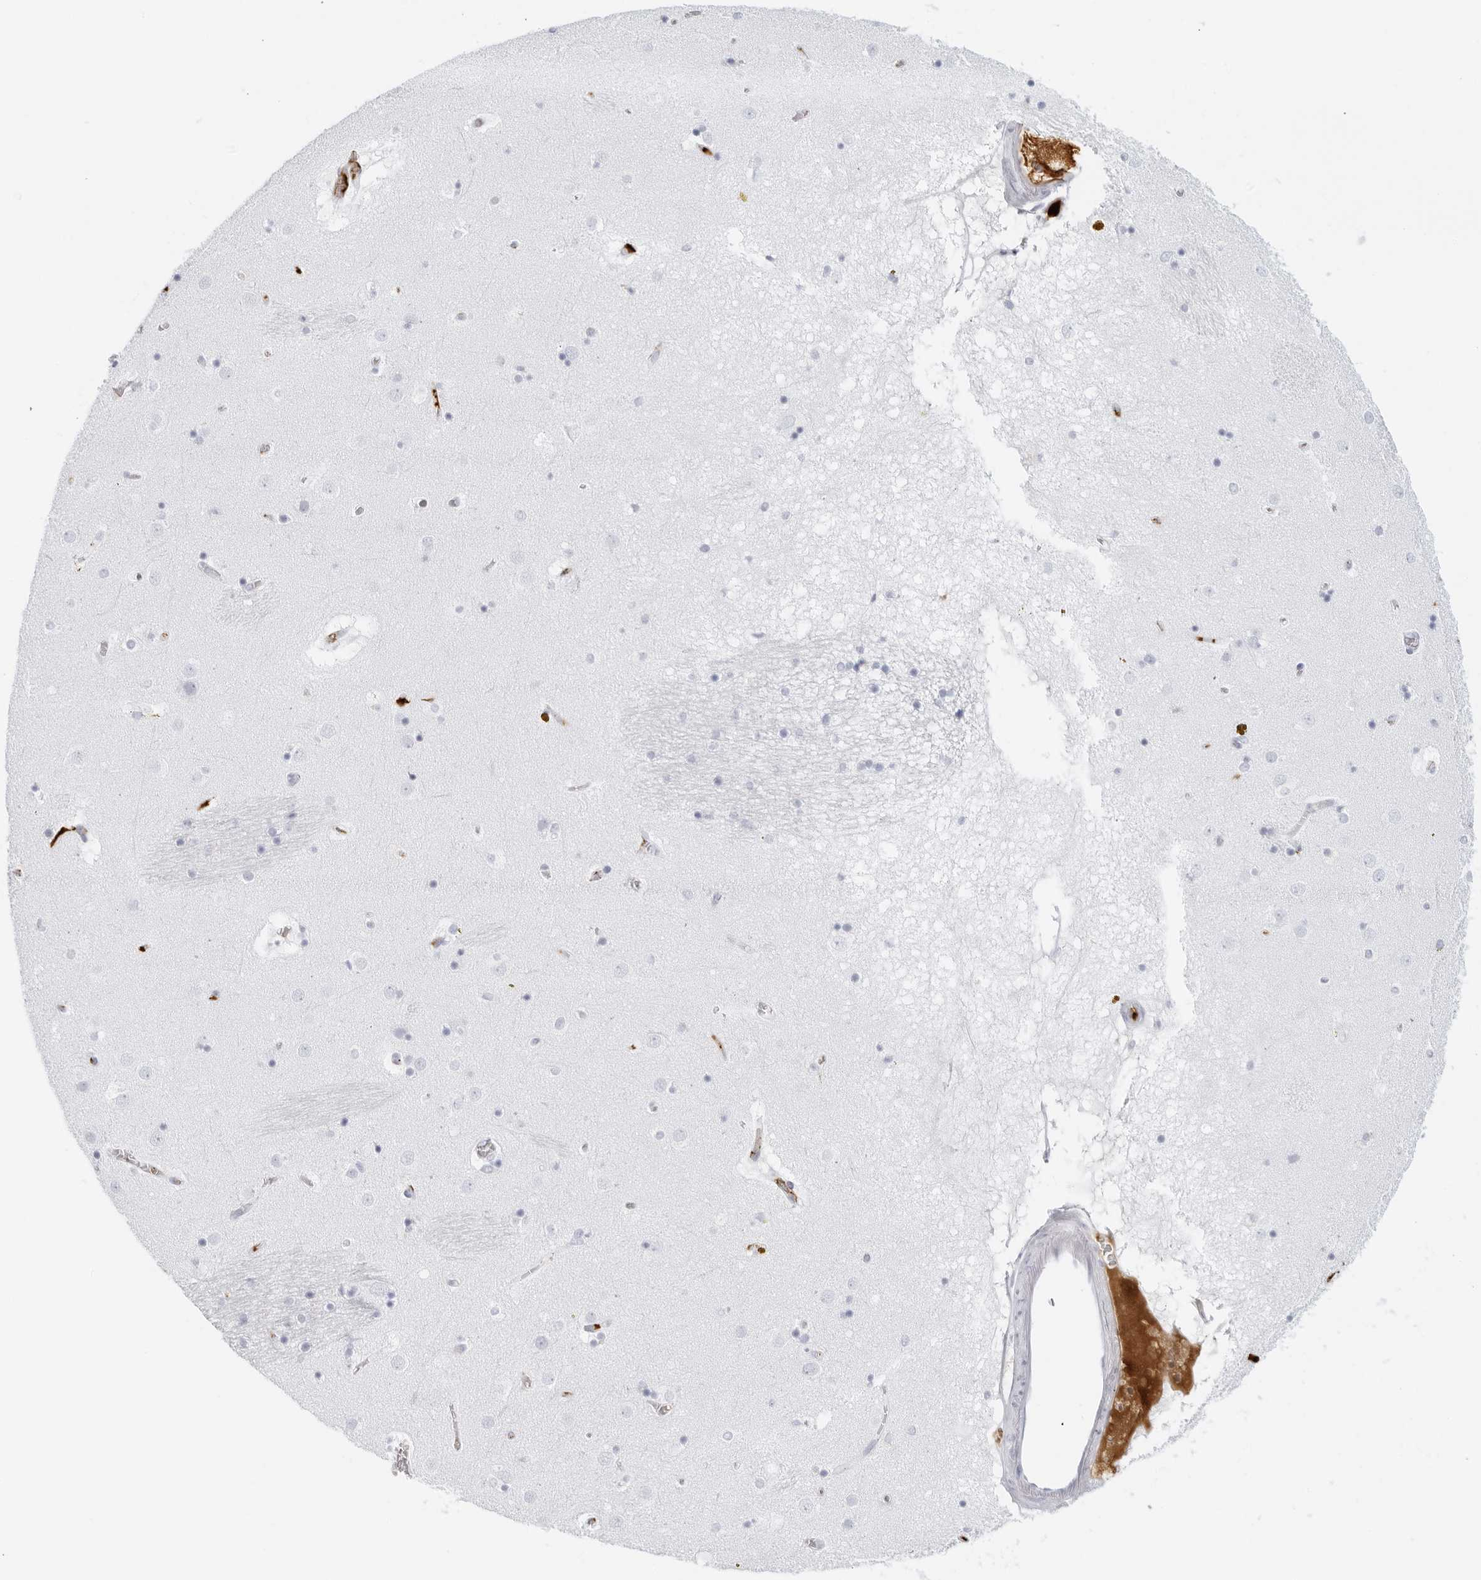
{"staining": {"intensity": "negative", "quantity": "none", "location": "none"}, "tissue": "caudate", "cell_type": "Glial cells", "image_type": "normal", "snomed": [{"axis": "morphology", "description": "Normal tissue, NOS"}, {"axis": "topography", "description": "Lateral ventricle wall"}], "caption": "DAB (3,3'-diaminobenzidine) immunohistochemical staining of unremarkable human caudate displays no significant staining in glial cells. Nuclei are stained in blue.", "gene": "FGG", "patient": {"sex": "male", "age": 70}}